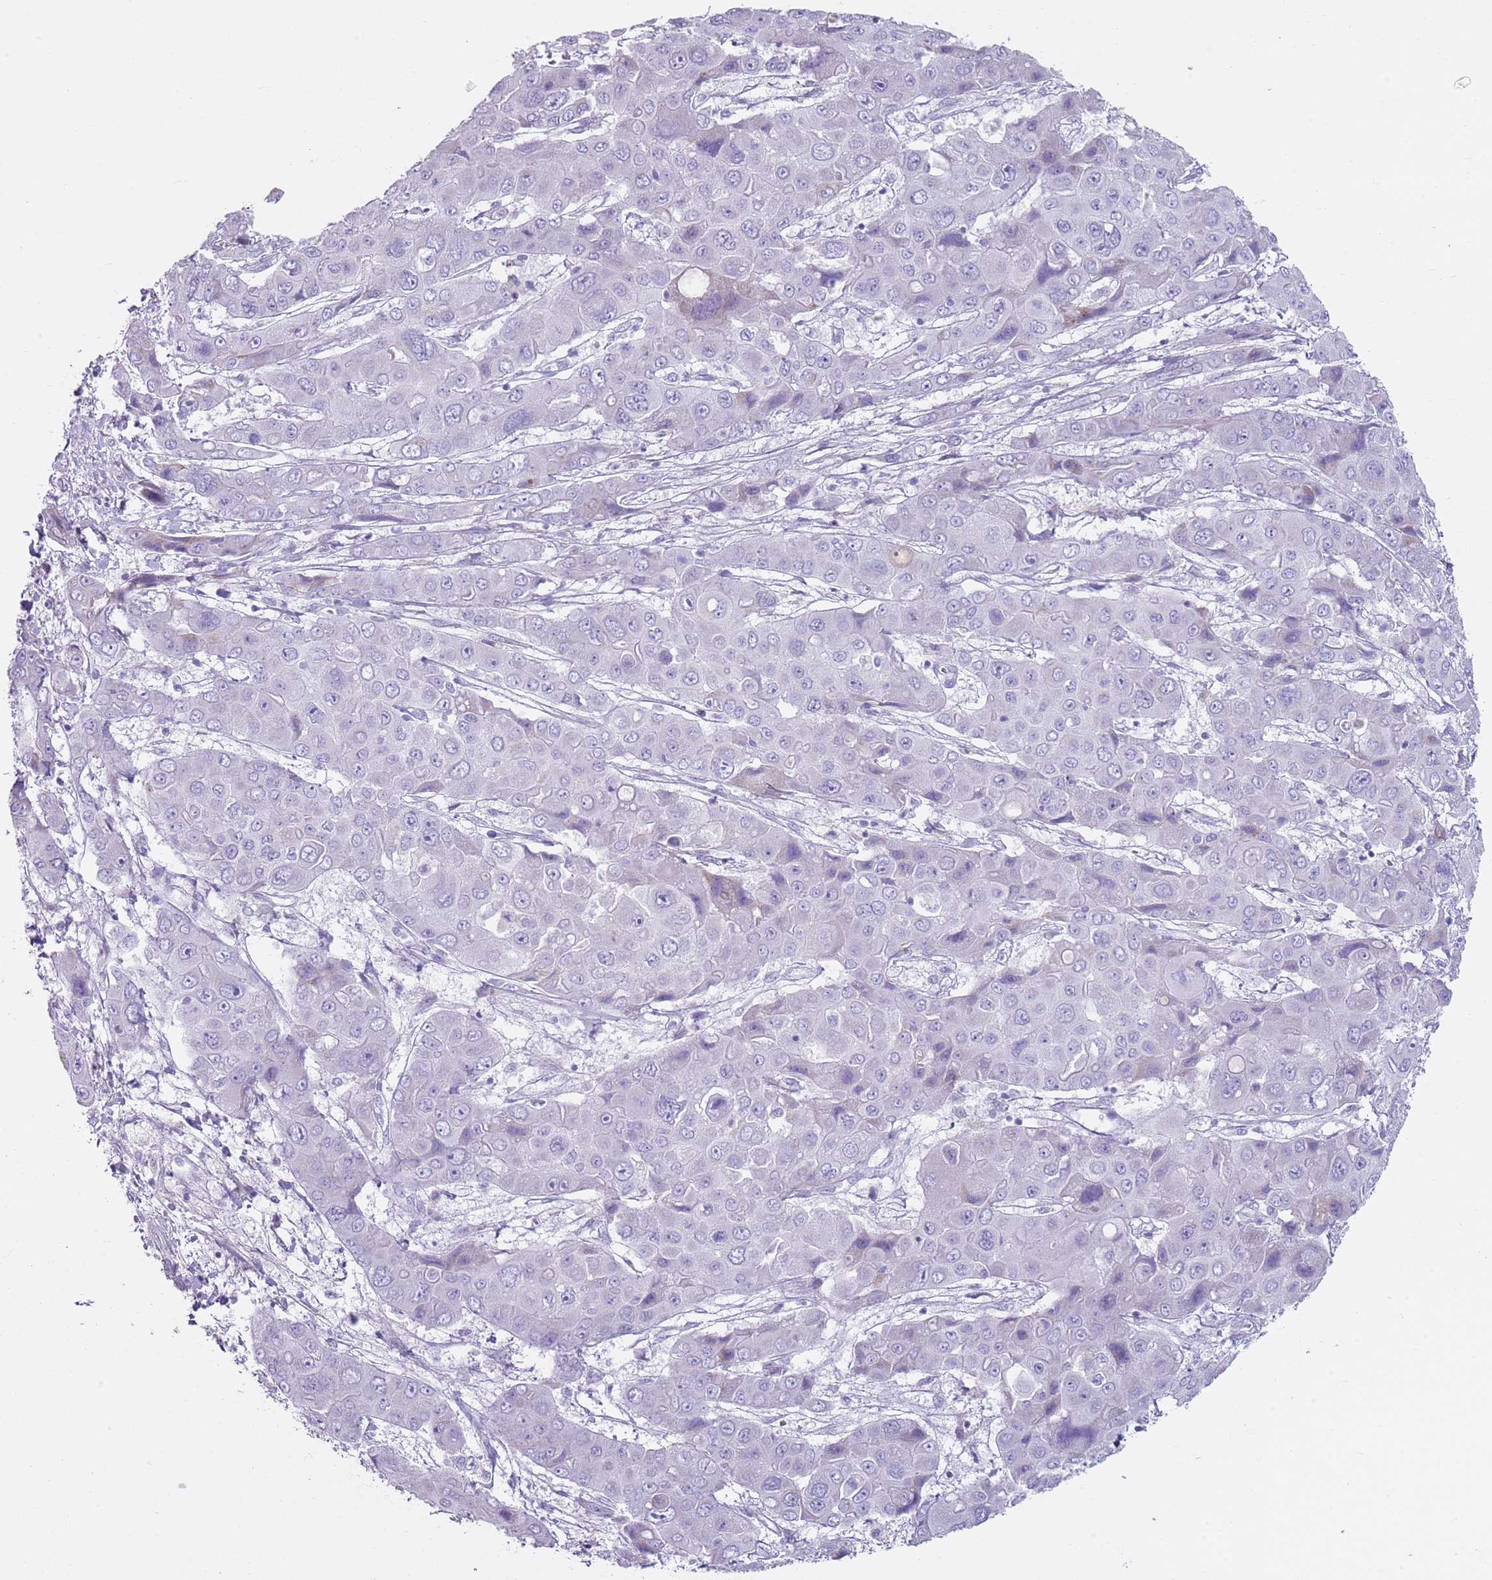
{"staining": {"intensity": "negative", "quantity": "none", "location": "none"}, "tissue": "liver cancer", "cell_type": "Tumor cells", "image_type": "cancer", "snomed": [{"axis": "morphology", "description": "Cholangiocarcinoma"}, {"axis": "topography", "description": "Liver"}], "caption": "Tumor cells show no significant protein staining in liver cholangiocarcinoma.", "gene": "CD177", "patient": {"sex": "male", "age": 67}}